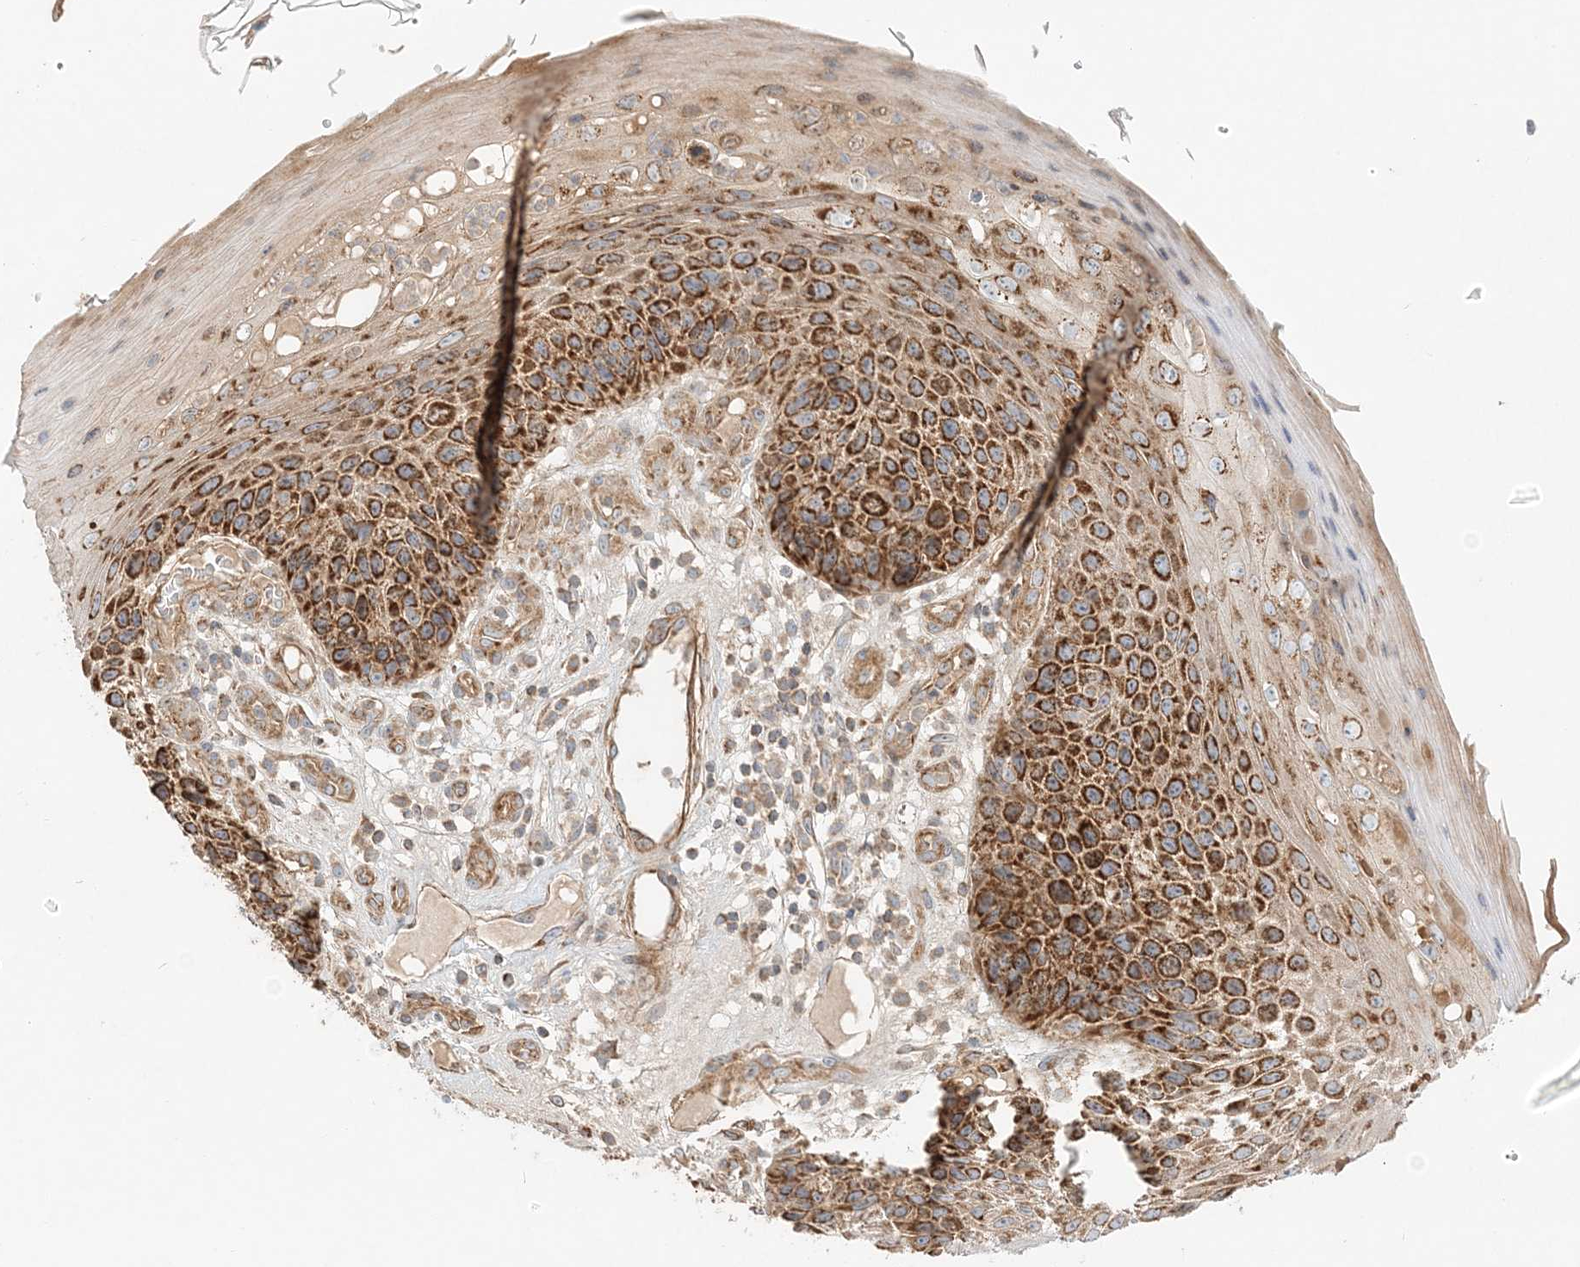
{"staining": {"intensity": "strong", "quantity": ">75%", "location": "cytoplasmic/membranous"}, "tissue": "skin cancer", "cell_type": "Tumor cells", "image_type": "cancer", "snomed": [{"axis": "morphology", "description": "Squamous cell carcinoma, NOS"}, {"axis": "topography", "description": "Skin"}], "caption": "Skin squamous cell carcinoma tissue demonstrates strong cytoplasmic/membranous positivity in approximately >75% of tumor cells", "gene": "KIAA0232", "patient": {"sex": "female", "age": 88}}